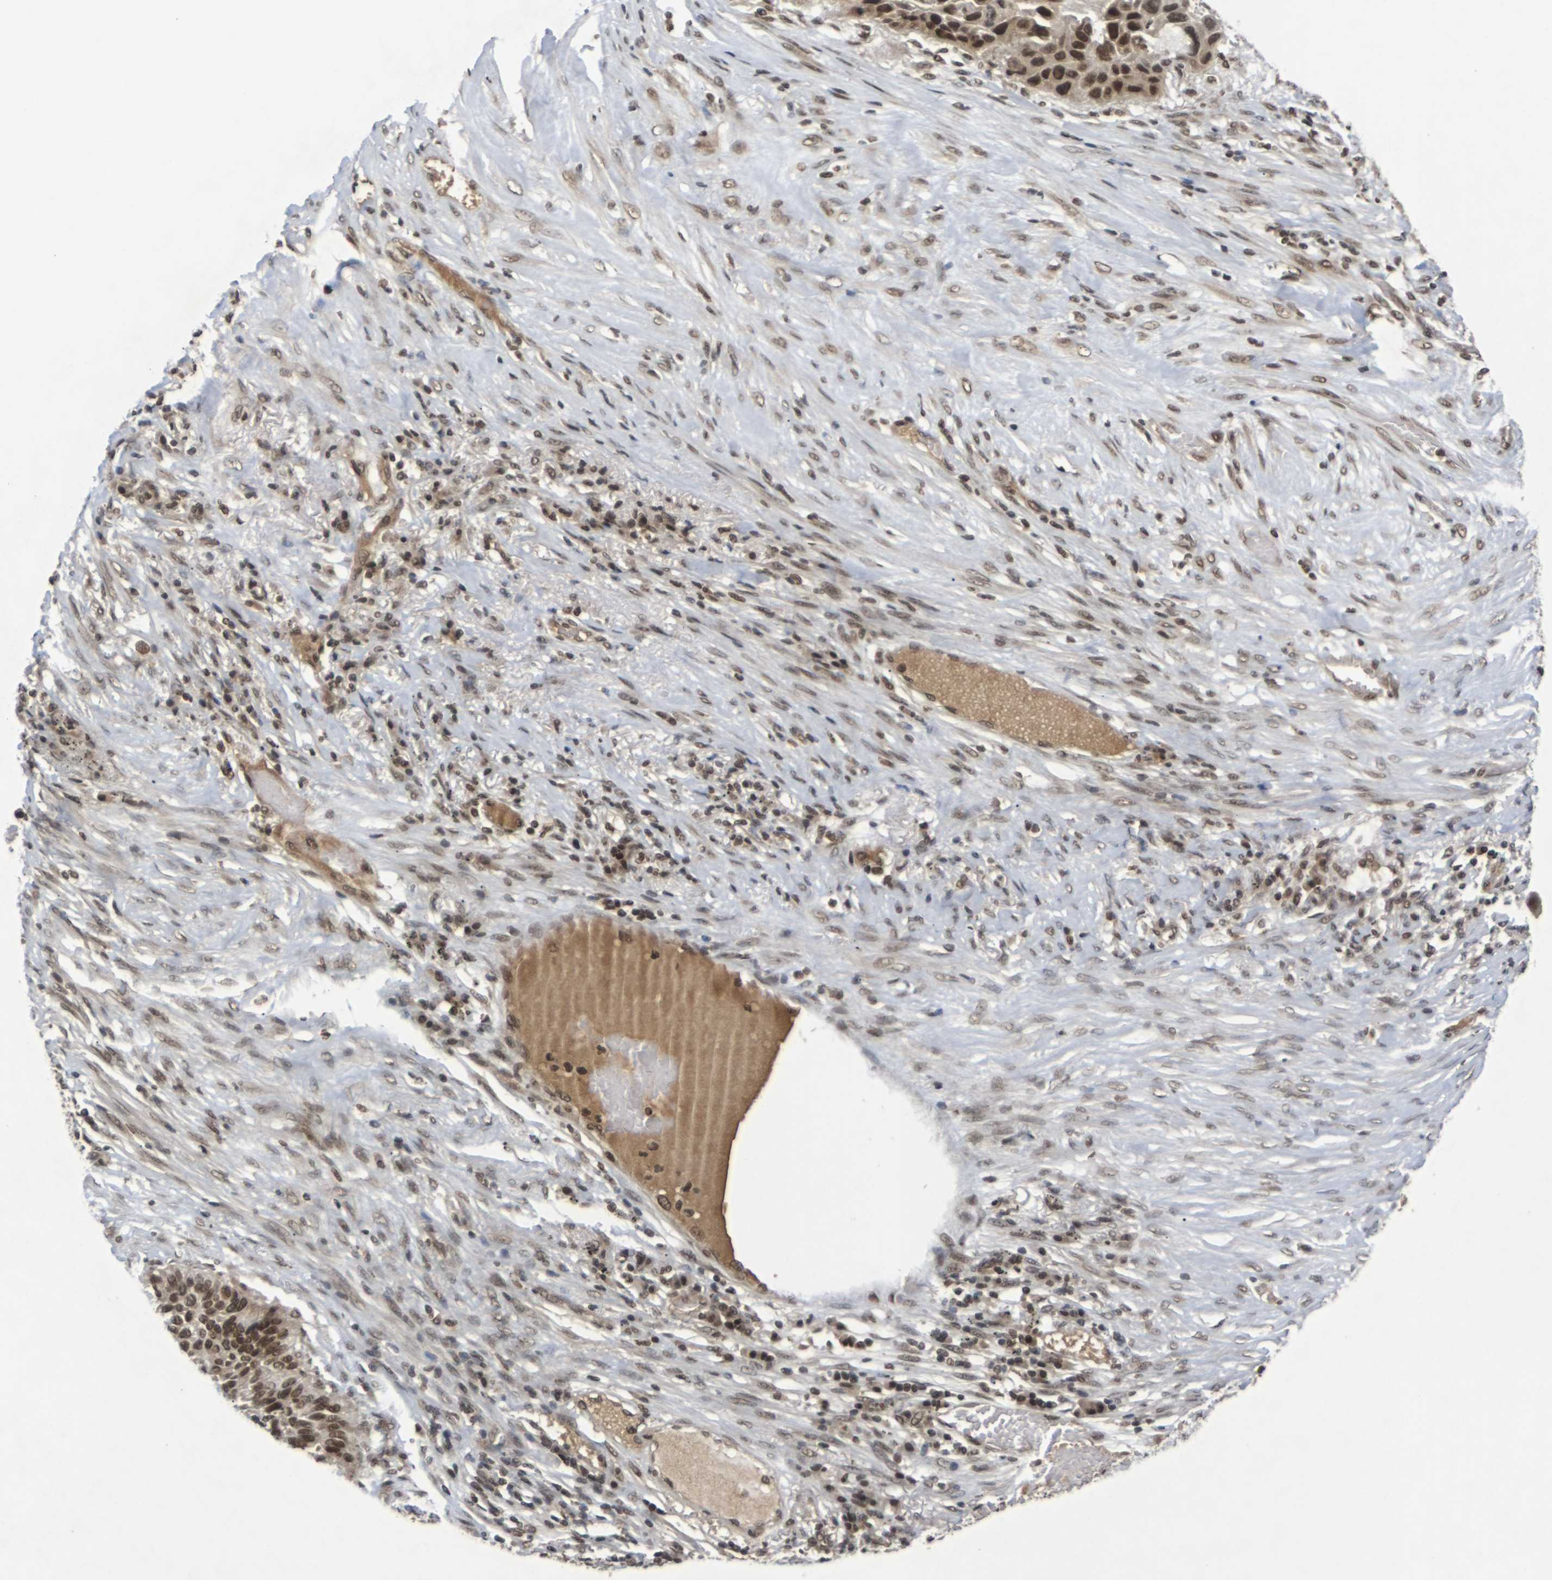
{"staining": {"intensity": "strong", "quantity": ">75%", "location": "cytoplasmic/membranous,nuclear"}, "tissue": "lung cancer", "cell_type": "Tumor cells", "image_type": "cancer", "snomed": [{"axis": "morphology", "description": "Squamous cell carcinoma, NOS"}, {"axis": "topography", "description": "Lung"}], "caption": "Lung squamous cell carcinoma stained with immunohistochemistry (IHC) demonstrates strong cytoplasmic/membranous and nuclear positivity in about >75% of tumor cells.", "gene": "NELFA", "patient": {"sex": "male", "age": 57}}